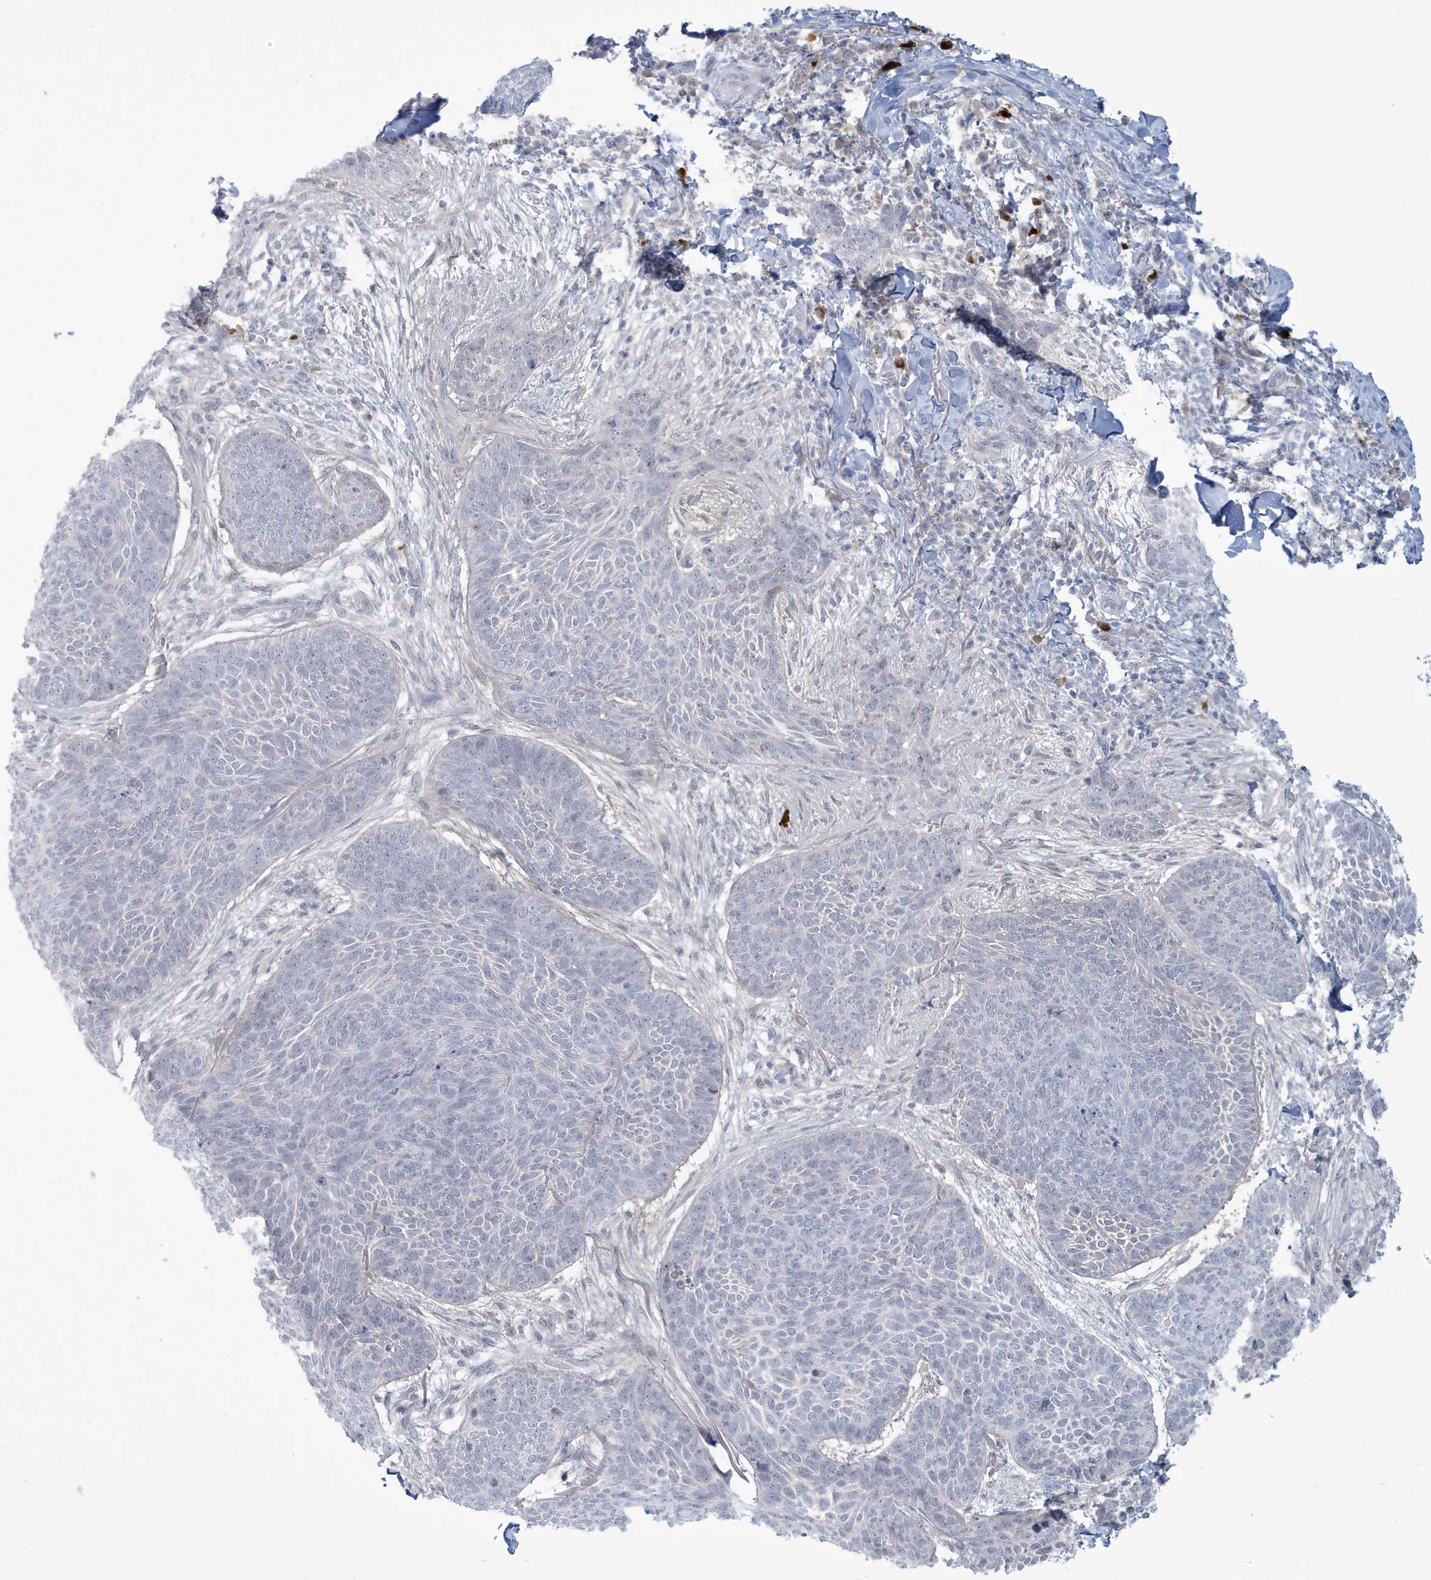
{"staining": {"intensity": "negative", "quantity": "none", "location": "none"}, "tissue": "skin cancer", "cell_type": "Tumor cells", "image_type": "cancer", "snomed": [{"axis": "morphology", "description": "Basal cell carcinoma"}, {"axis": "topography", "description": "Skin"}], "caption": "Immunohistochemistry (IHC) image of neoplastic tissue: human skin cancer stained with DAB (3,3'-diaminobenzidine) demonstrates no significant protein expression in tumor cells. (DAB (3,3'-diaminobenzidine) immunohistochemistry, high magnification).", "gene": "HERC6", "patient": {"sex": "male", "age": 85}}